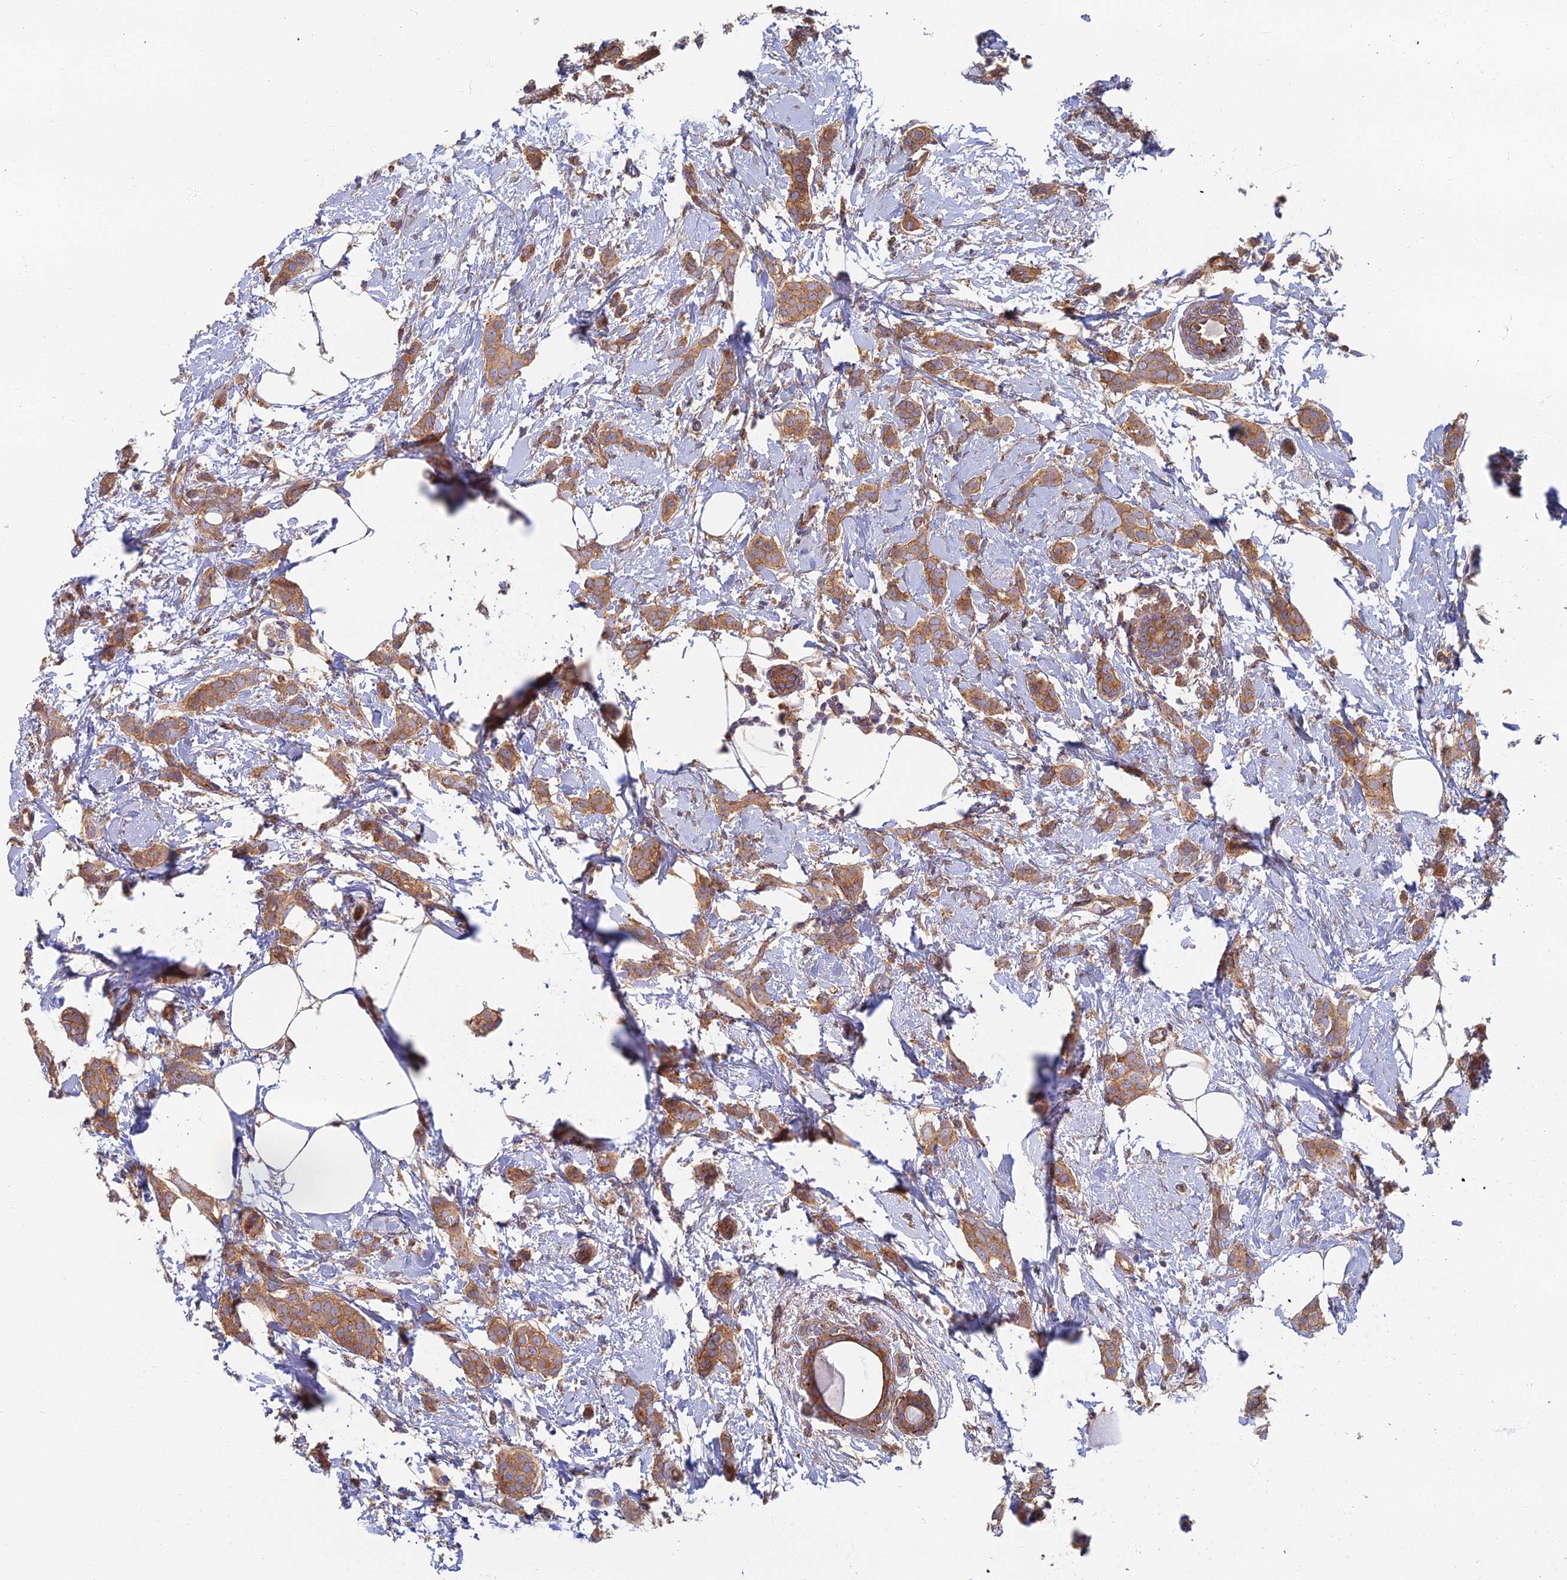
{"staining": {"intensity": "moderate", "quantity": ">75%", "location": "cytoplasmic/membranous"}, "tissue": "breast cancer", "cell_type": "Tumor cells", "image_type": "cancer", "snomed": [{"axis": "morphology", "description": "Duct carcinoma"}, {"axis": "topography", "description": "Breast"}], "caption": "IHC (DAB (3,3'-diaminobenzidine)) staining of human breast cancer (infiltrating ductal carcinoma) shows moderate cytoplasmic/membranous protein staining in about >75% of tumor cells. (DAB (3,3'-diaminobenzidine) = brown stain, brightfield microscopy at high magnification).", "gene": "RBSN", "patient": {"sex": "female", "age": 72}}